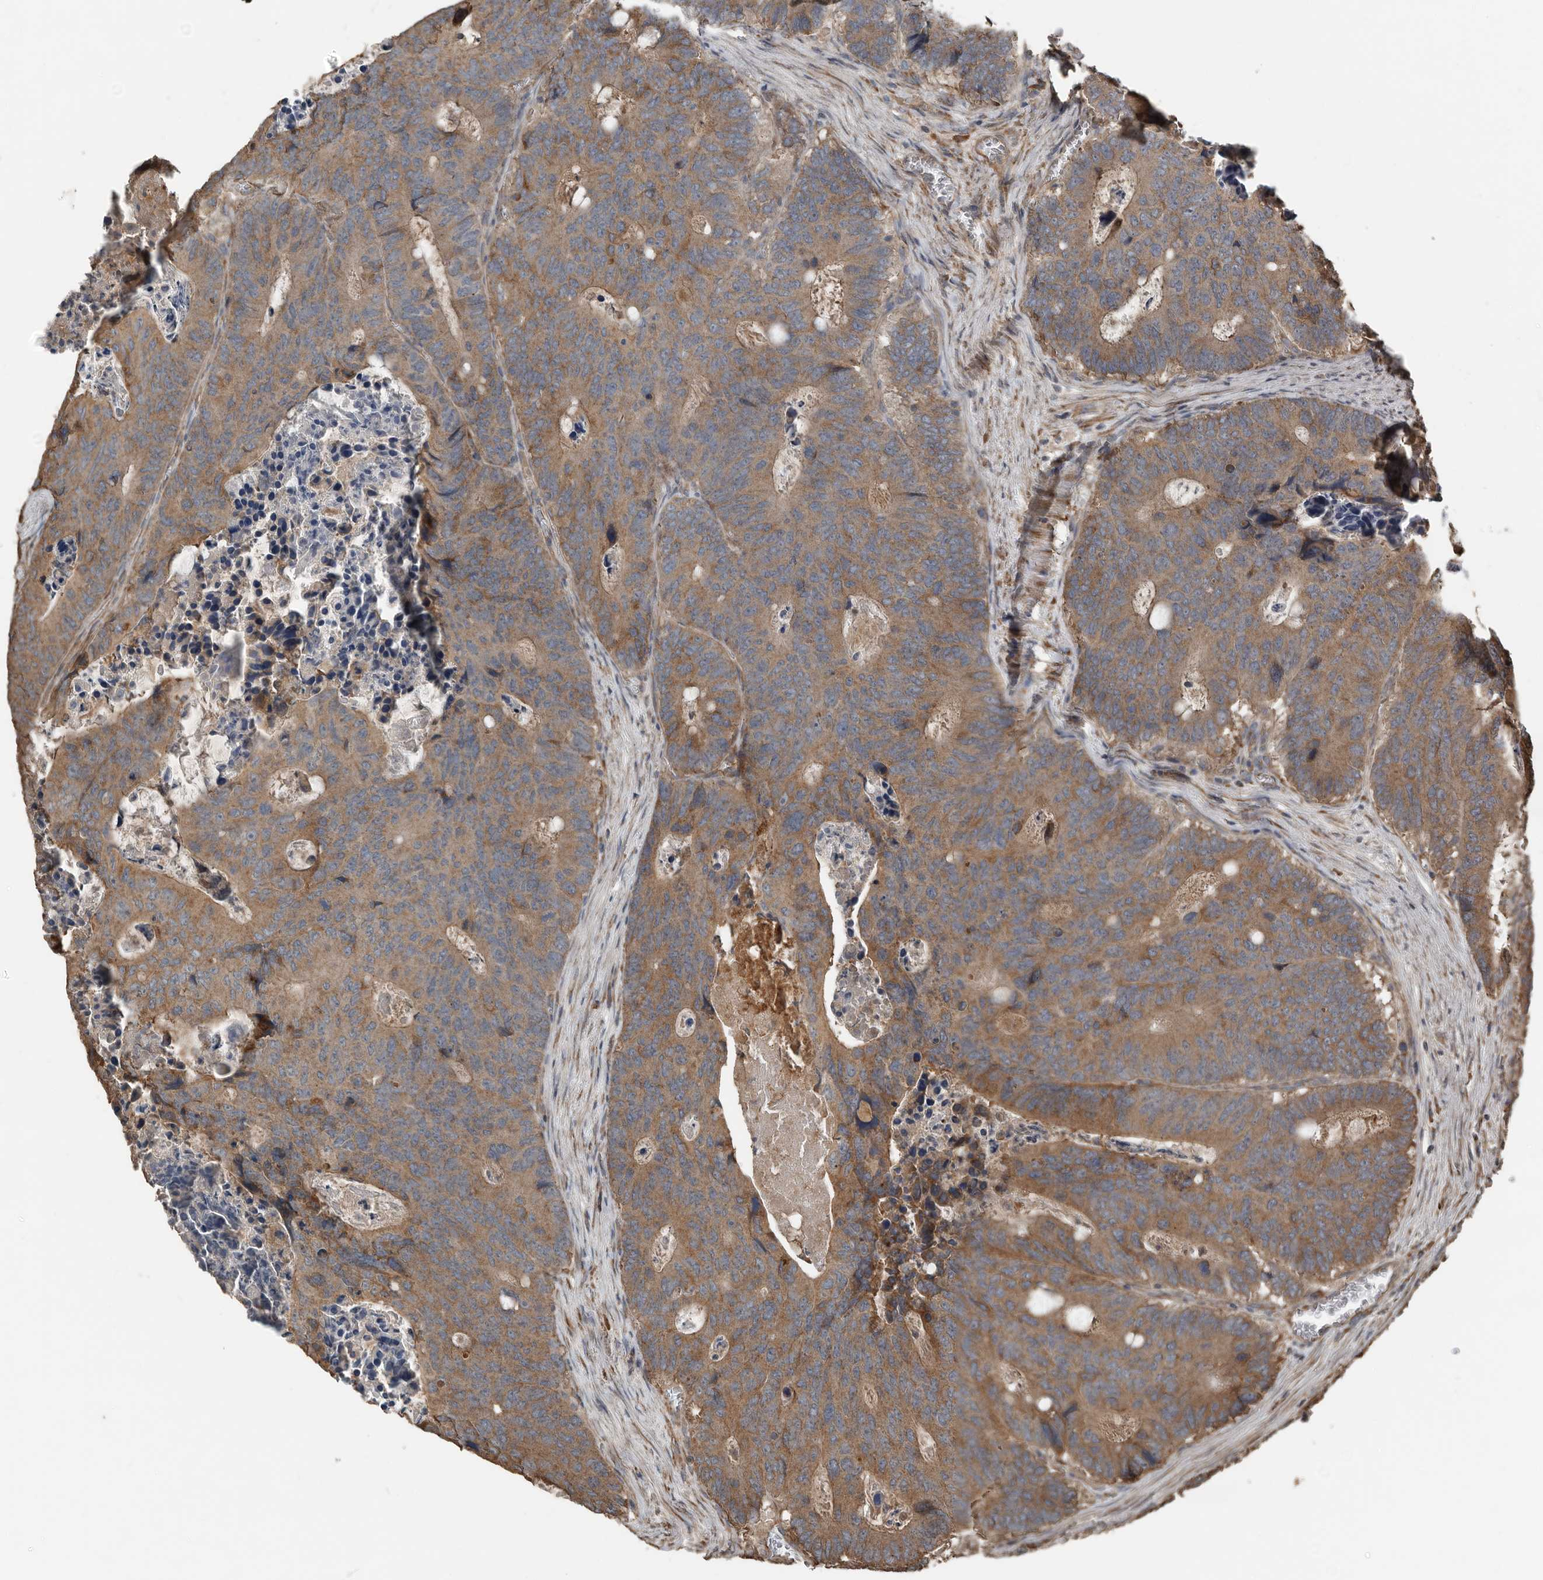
{"staining": {"intensity": "moderate", "quantity": ">75%", "location": "cytoplasmic/membranous"}, "tissue": "colorectal cancer", "cell_type": "Tumor cells", "image_type": "cancer", "snomed": [{"axis": "morphology", "description": "Adenocarcinoma, NOS"}, {"axis": "topography", "description": "Colon"}], "caption": "Immunohistochemistry (IHC) image of colorectal adenocarcinoma stained for a protein (brown), which reveals medium levels of moderate cytoplasmic/membranous expression in about >75% of tumor cells.", "gene": "RNF207", "patient": {"sex": "male", "age": 87}}